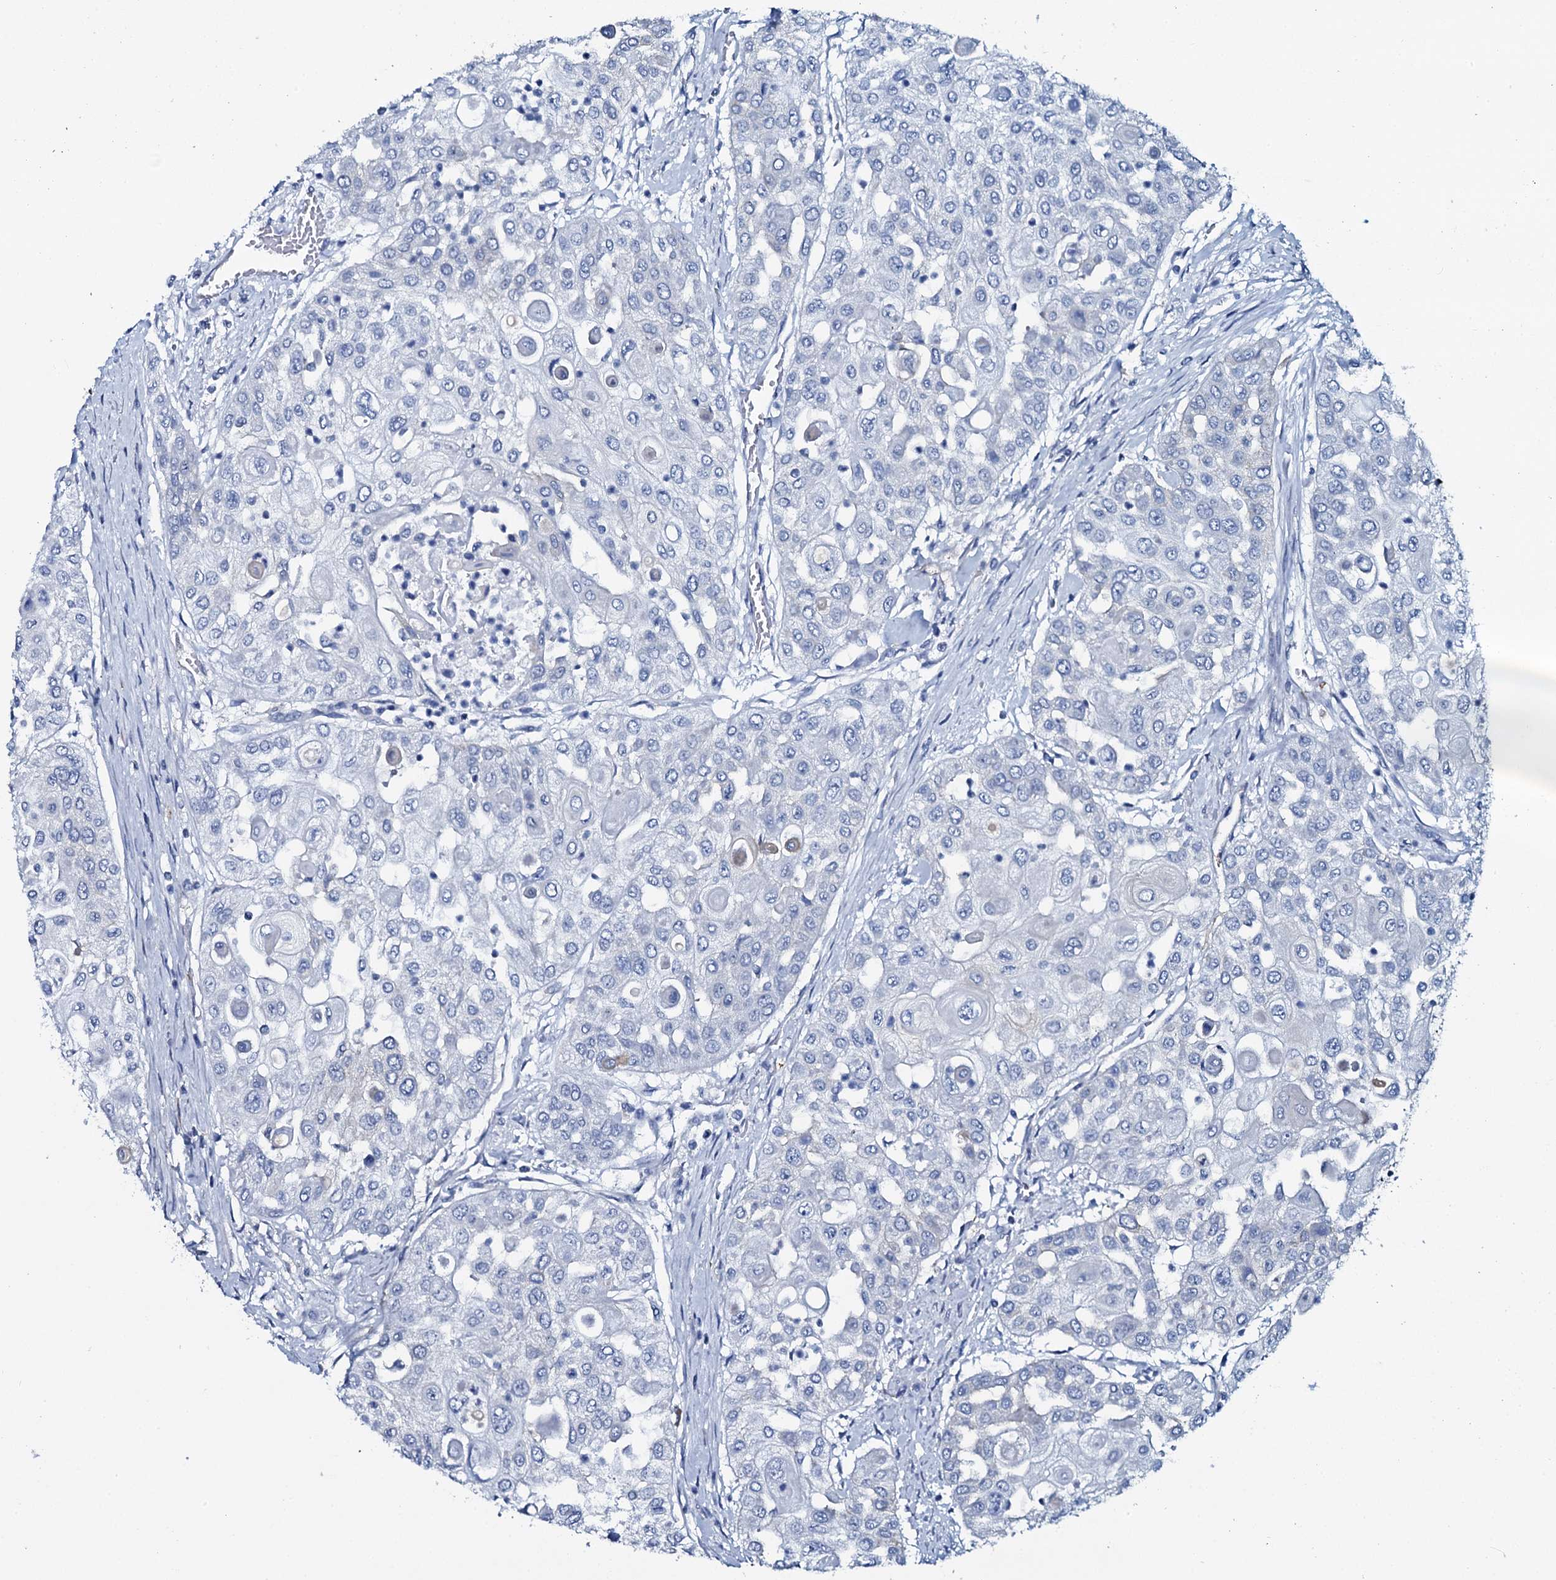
{"staining": {"intensity": "negative", "quantity": "none", "location": "none"}, "tissue": "urothelial cancer", "cell_type": "Tumor cells", "image_type": "cancer", "snomed": [{"axis": "morphology", "description": "Urothelial carcinoma, High grade"}, {"axis": "topography", "description": "Urinary bladder"}], "caption": "IHC histopathology image of neoplastic tissue: human urothelial carcinoma (high-grade) stained with DAB (3,3'-diaminobenzidine) displays no significant protein staining in tumor cells. (DAB IHC, high magnification).", "gene": "SLC4A7", "patient": {"sex": "female", "age": 79}}